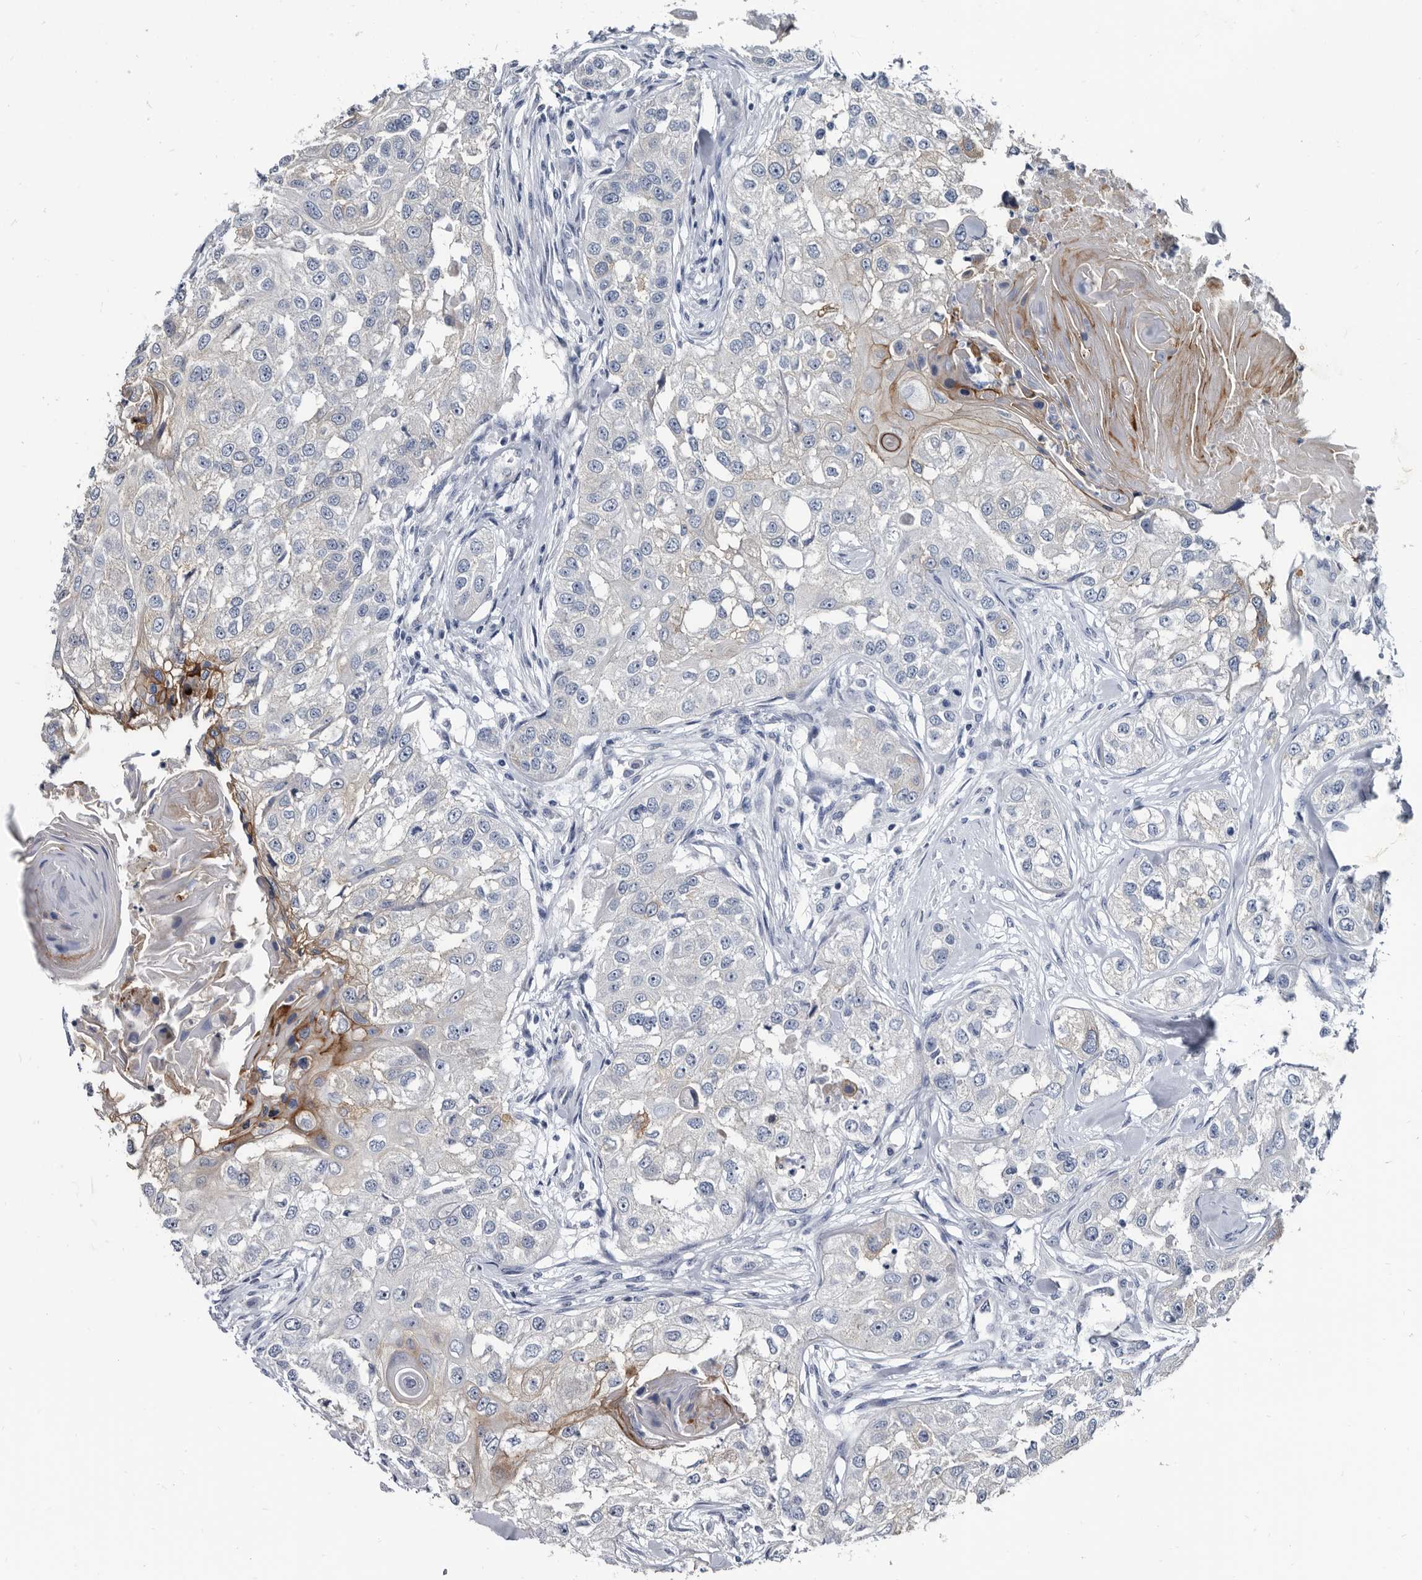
{"staining": {"intensity": "moderate", "quantity": "<25%", "location": "cytoplasmic/membranous"}, "tissue": "head and neck cancer", "cell_type": "Tumor cells", "image_type": "cancer", "snomed": [{"axis": "morphology", "description": "Normal tissue, NOS"}, {"axis": "morphology", "description": "Squamous cell carcinoma, NOS"}, {"axis": "topography", "description": "Skeletal muscle"}, {"axis": "topography", "description": "Head-Neck"}], "caption": "Protein expression analysis of head and neck squamous cell carcinoma displays moderate cytoplasmic/membranous positivity in approximately <25% of tumor cells.", "gene": "PRSS8", "patient": {"sex": "male", "age": 51}}